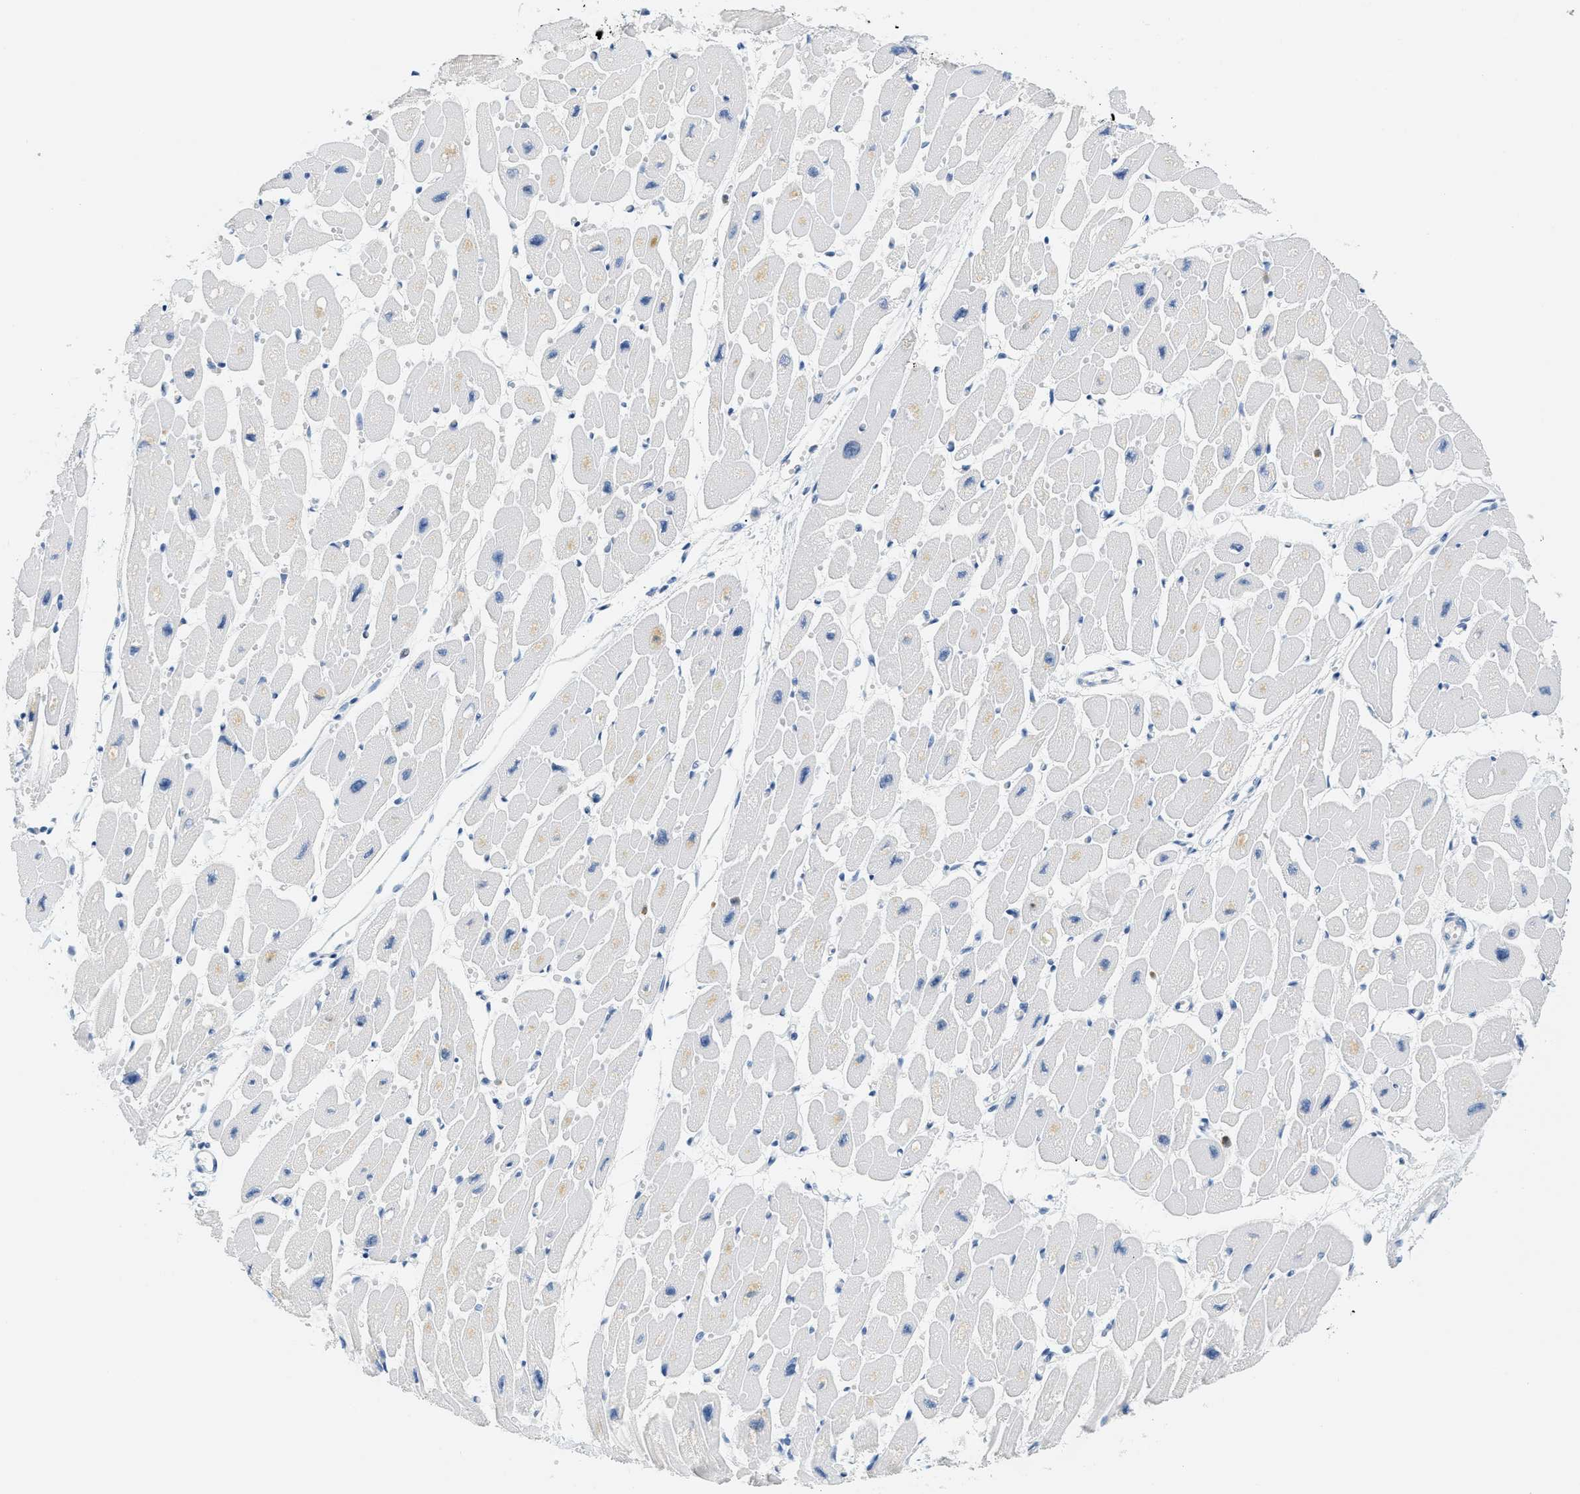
{"staining": {"intensity": "negative", "quantity": "none", "location": "none"}, "tissue": "heart muscle", "cell_type": "Cardiomyocytes", "image_type": "normal", "snomed": [{"axis": "morphology", "description": "Normal tissue, NOS"}, {"axis": "topography", "description": "Heart"}], "caption": "Immunohistochemistry micrograph of benign heart muscle: heart muscle stained with DAB (3,3'-diaminobenzidine) displays no significant protein expression in cardiomyocytes. (Stains: DAB (3,3'-diaminobenzidine) IHC with hematoxylin counter stain, Microscopy: brightfield microscopy at high magnification).", "gene": "LCN2", "patient": {"sex": "female", "age": 54}}